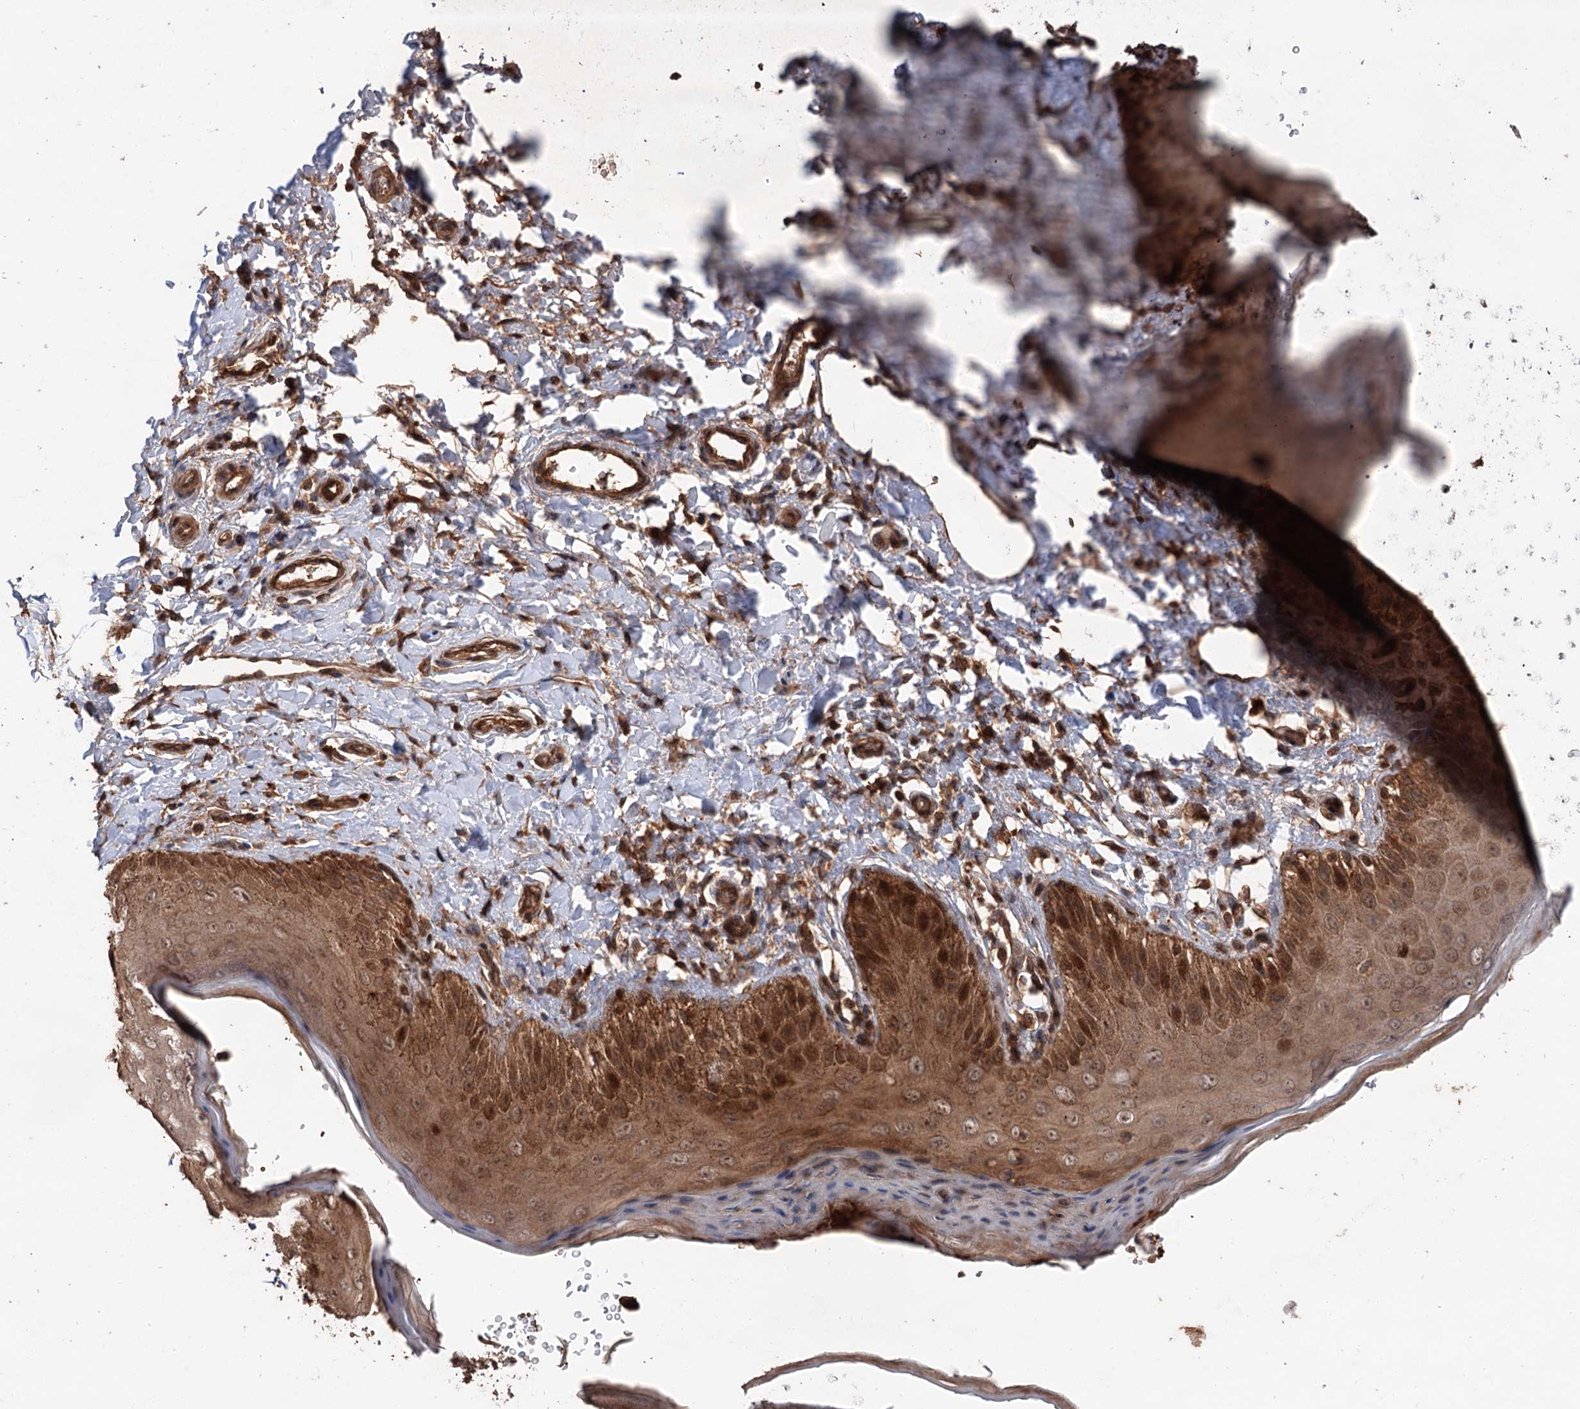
{"staining": {"intensity": "strong", "quantity": ">75%", "location": "cytoplasmic/membranous,nuclear"}, "tissue": "skin", "cell_type": "Epidermal cells", "image_type": "normal", "snomed": [{"axis": "morphology", "description": "Normal tissue, NOS"}, {"axis": "topography", "description": "Anal"}], "caption": "A high amount of strong cytoplasmic/membranous,nuclear expression is seen in about >75% of epidermal cells in normal skin. The protein is shown in brown color, while the nuclei are stained blue.", "gene": "ADK", "patient": {"sex": "male", "age": 44}}